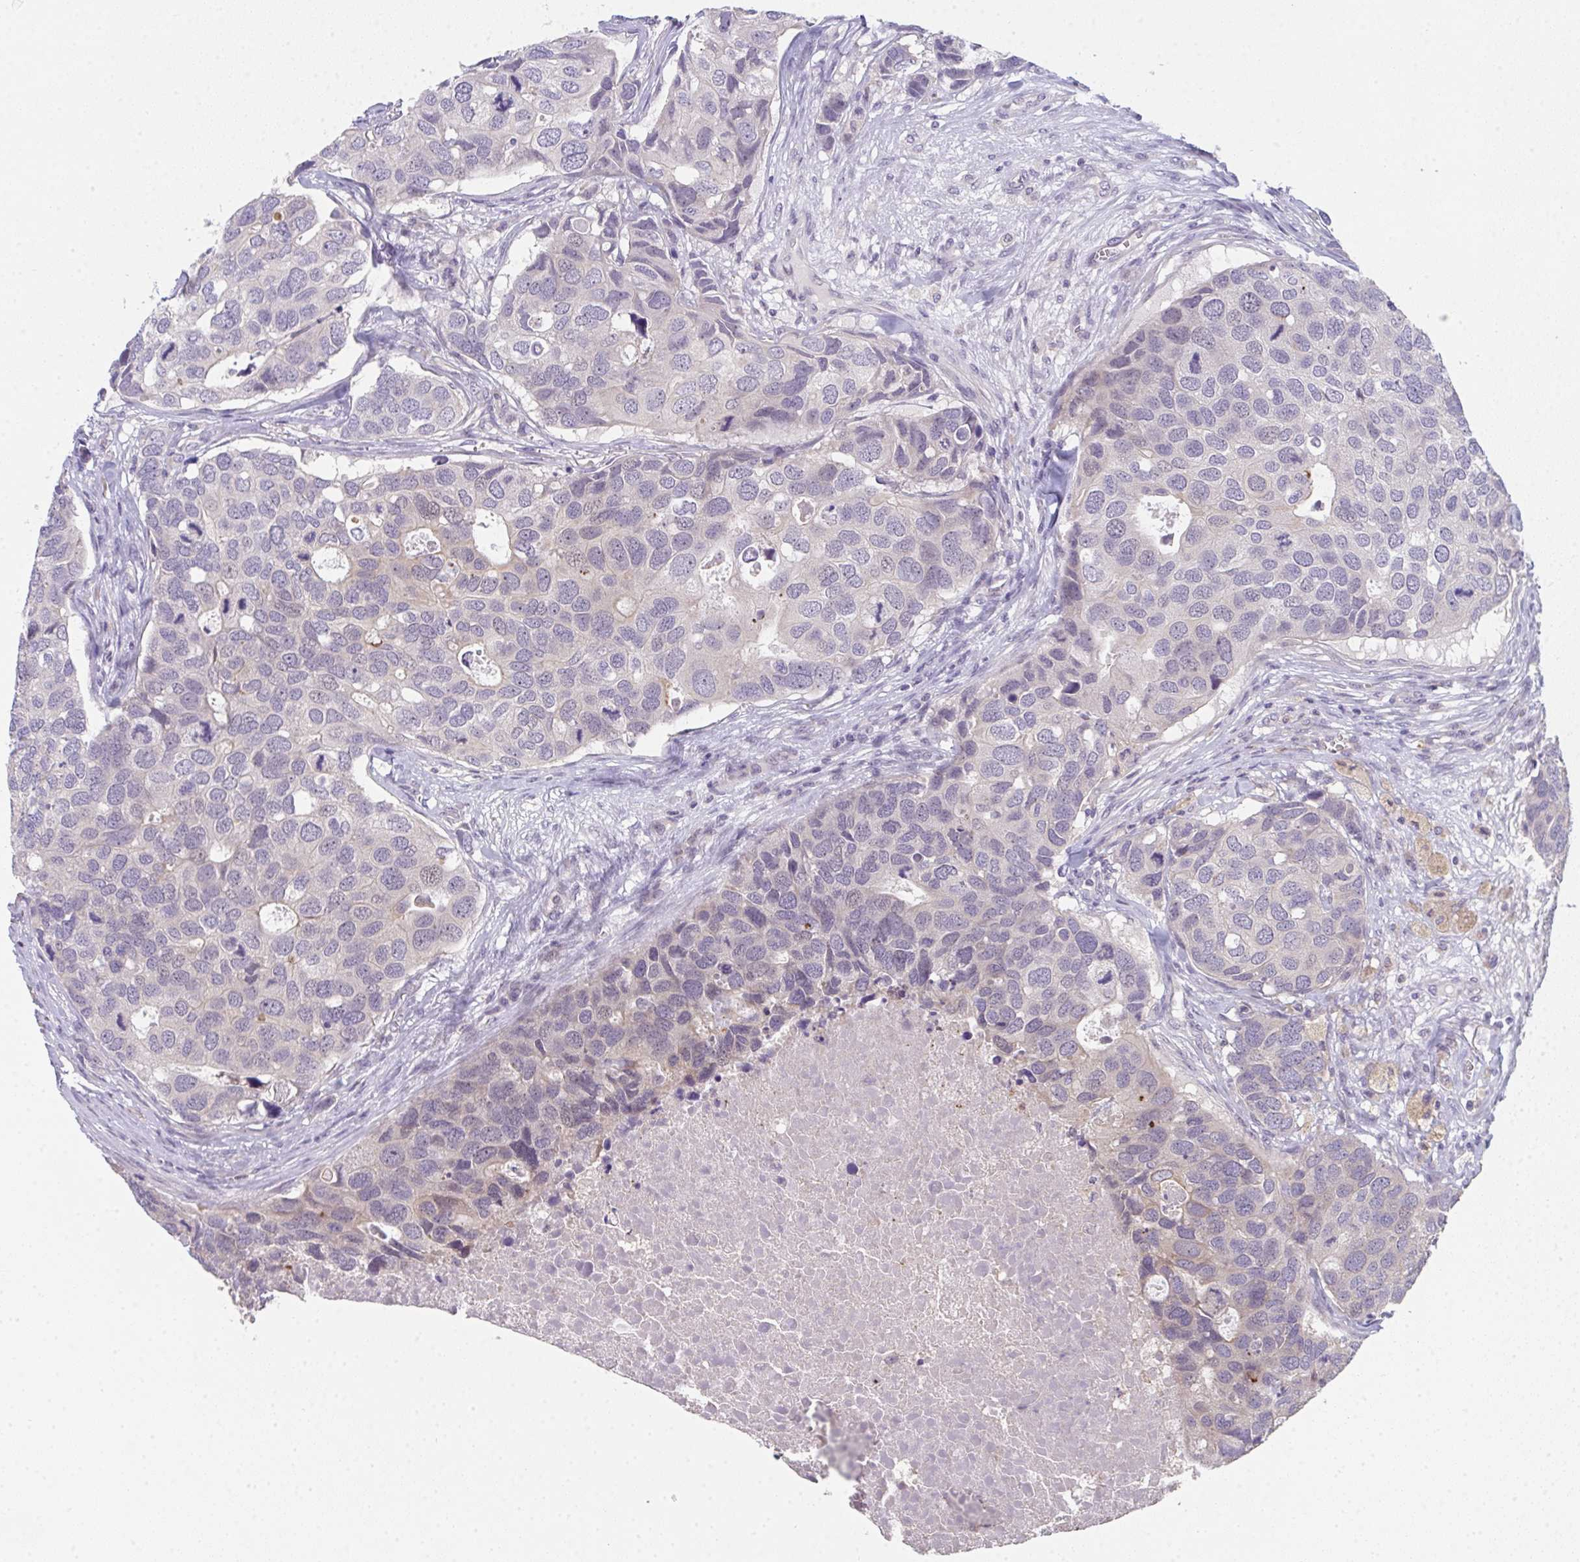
{"staining": {"intensity": "weak", "quantity": "<25%", "location": "nuclear"}, "tissue": "breast cancer", "cell_type": "Tumor cells", "image_type": "cancer", "snomed": [{"axis": "morphology", "description": "Duct carcinoma"}, {"axis": "topography", "description": "Breast"}], "caption": "The photomicrograph displays no significant expression in tumor cells of breast infiltrating ductal carcinoma.", "gene": "RIOK1", "patient": {"sex": "female", "age": 83}}